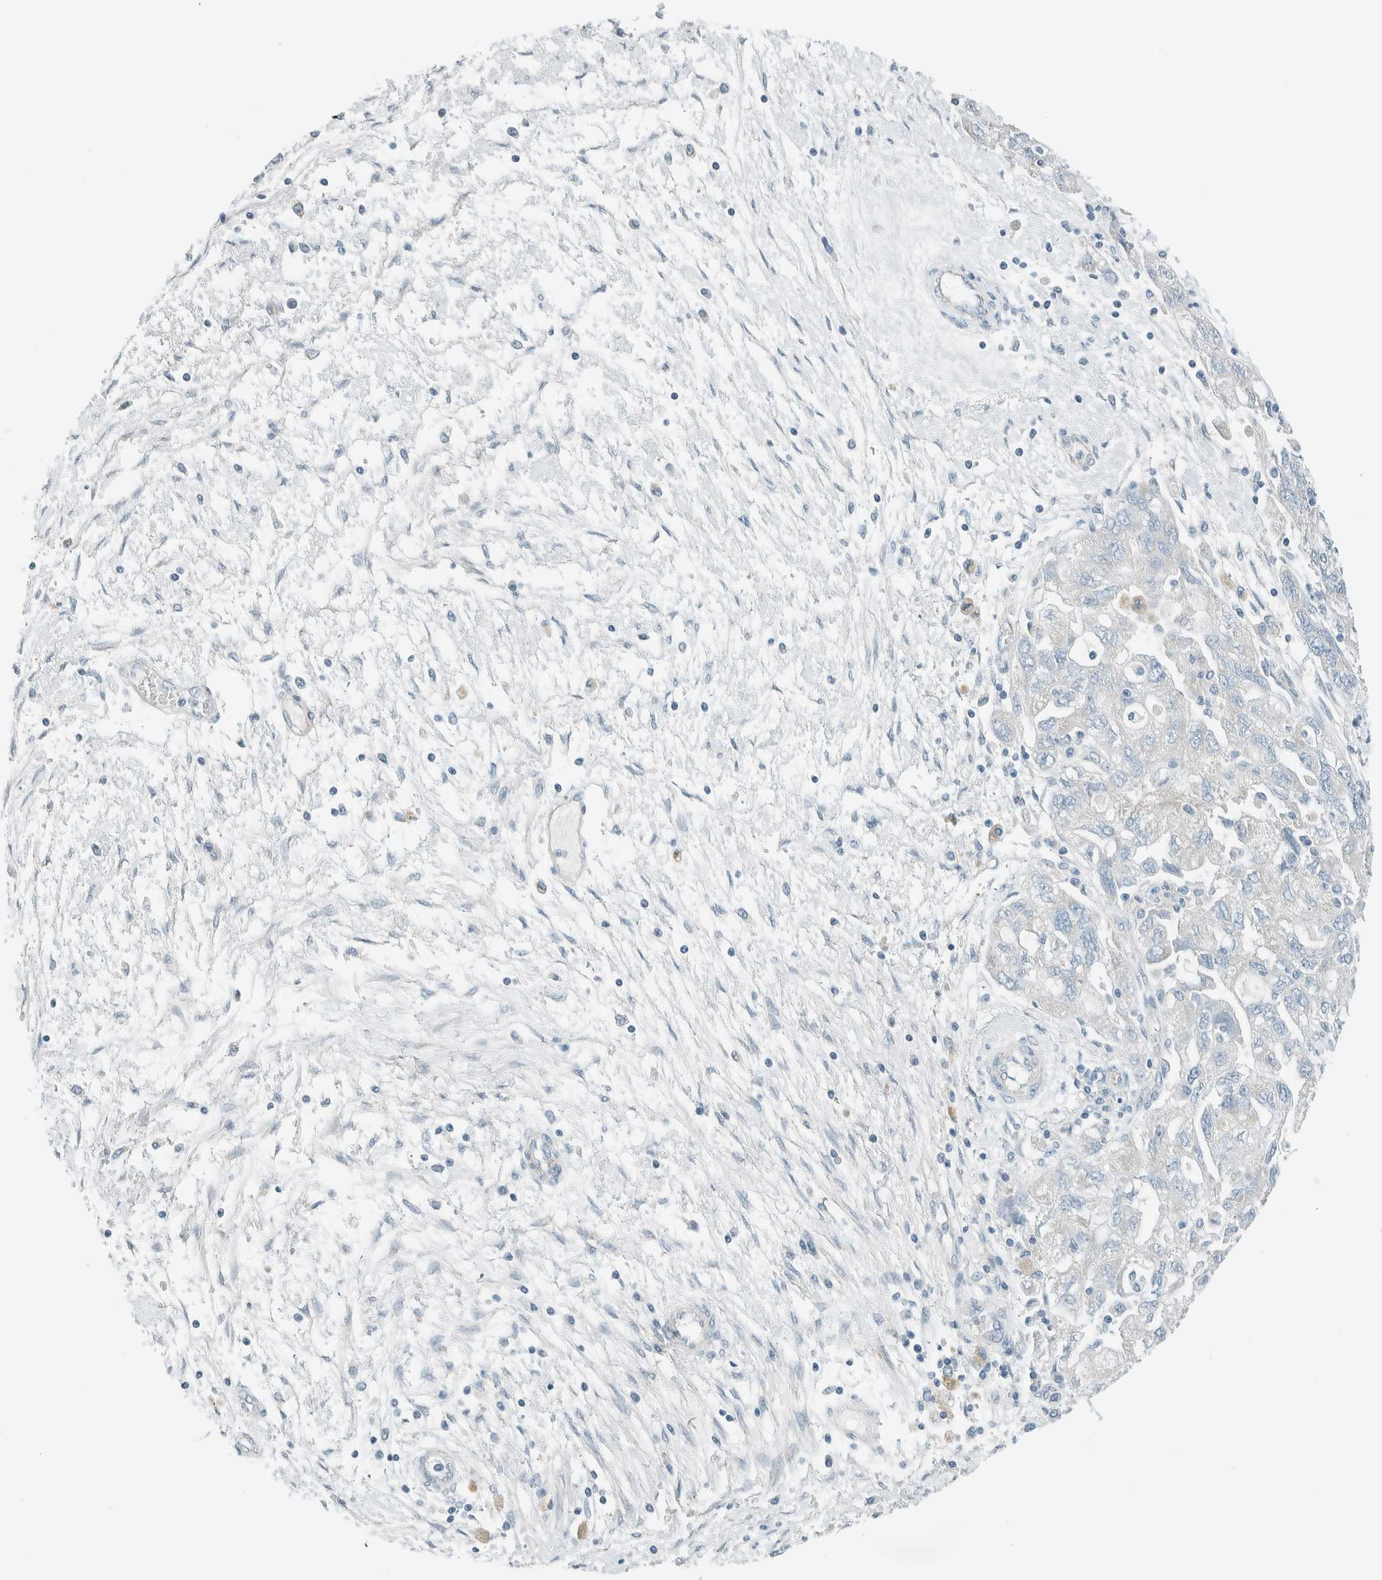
{"staining": {"intensity": "negative", "quantity": "none", "location": "none"}, "tissue": "ovarian cancer", "cell_type": "Tumor cells", "image_type": "cancer", "snomed": [{"axis": "morphology", "description": "Carcinoma, NOS"}, {"axis": "morphology", "description": "Cystadenocarcinoma, serous, NOS"}, {"axis": "topography", "description": "Ovary"}], "caption": "Human serous cystadenocarcinoma (ovarian) stained for a protein using immunohistochemistry shows no staining in tumor cells.", "gene": "SLFN12", "patient": {"sex": "female", "age": 69}}